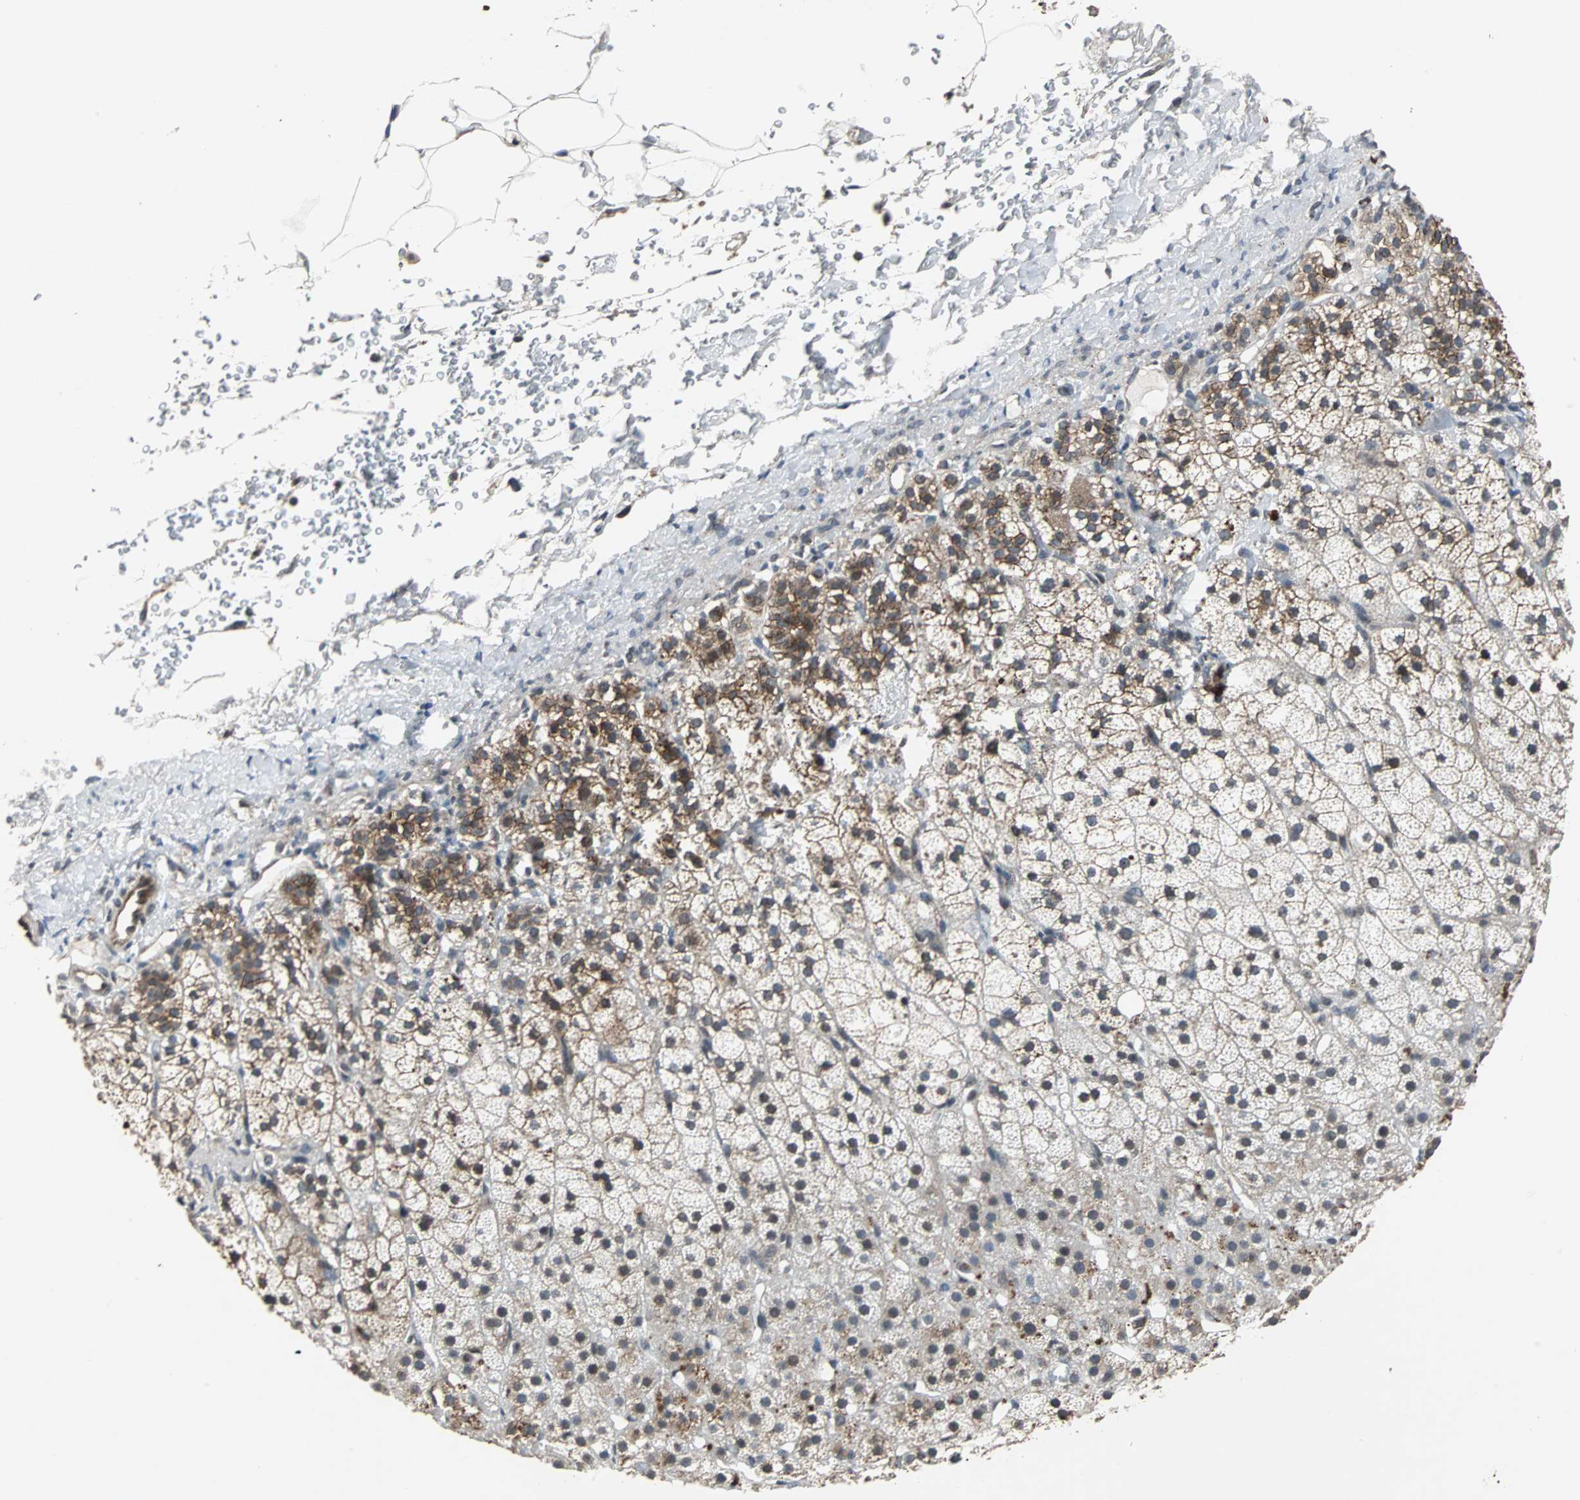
{"staining": {"intensity": "moderate", "quantity": ">75%", "location": "cytoplasmic/membranous"}, "tissue": "adrenal gland", "cell_type": "Glandular cells", "image_type": "normal", "snomed": [{"axis": "morphology", "description": "Normal tissue, NOS"}, {"axis": "topography", "description": "Adrenal gland"}], "caption": "Human adrenal gland stained for a protein (brown) displays moderate cytoplasmic/membranous positive staining in about >75% of glandular cells.", "gene": "LSR", "patient": {"sex": "male", "age": 35}}